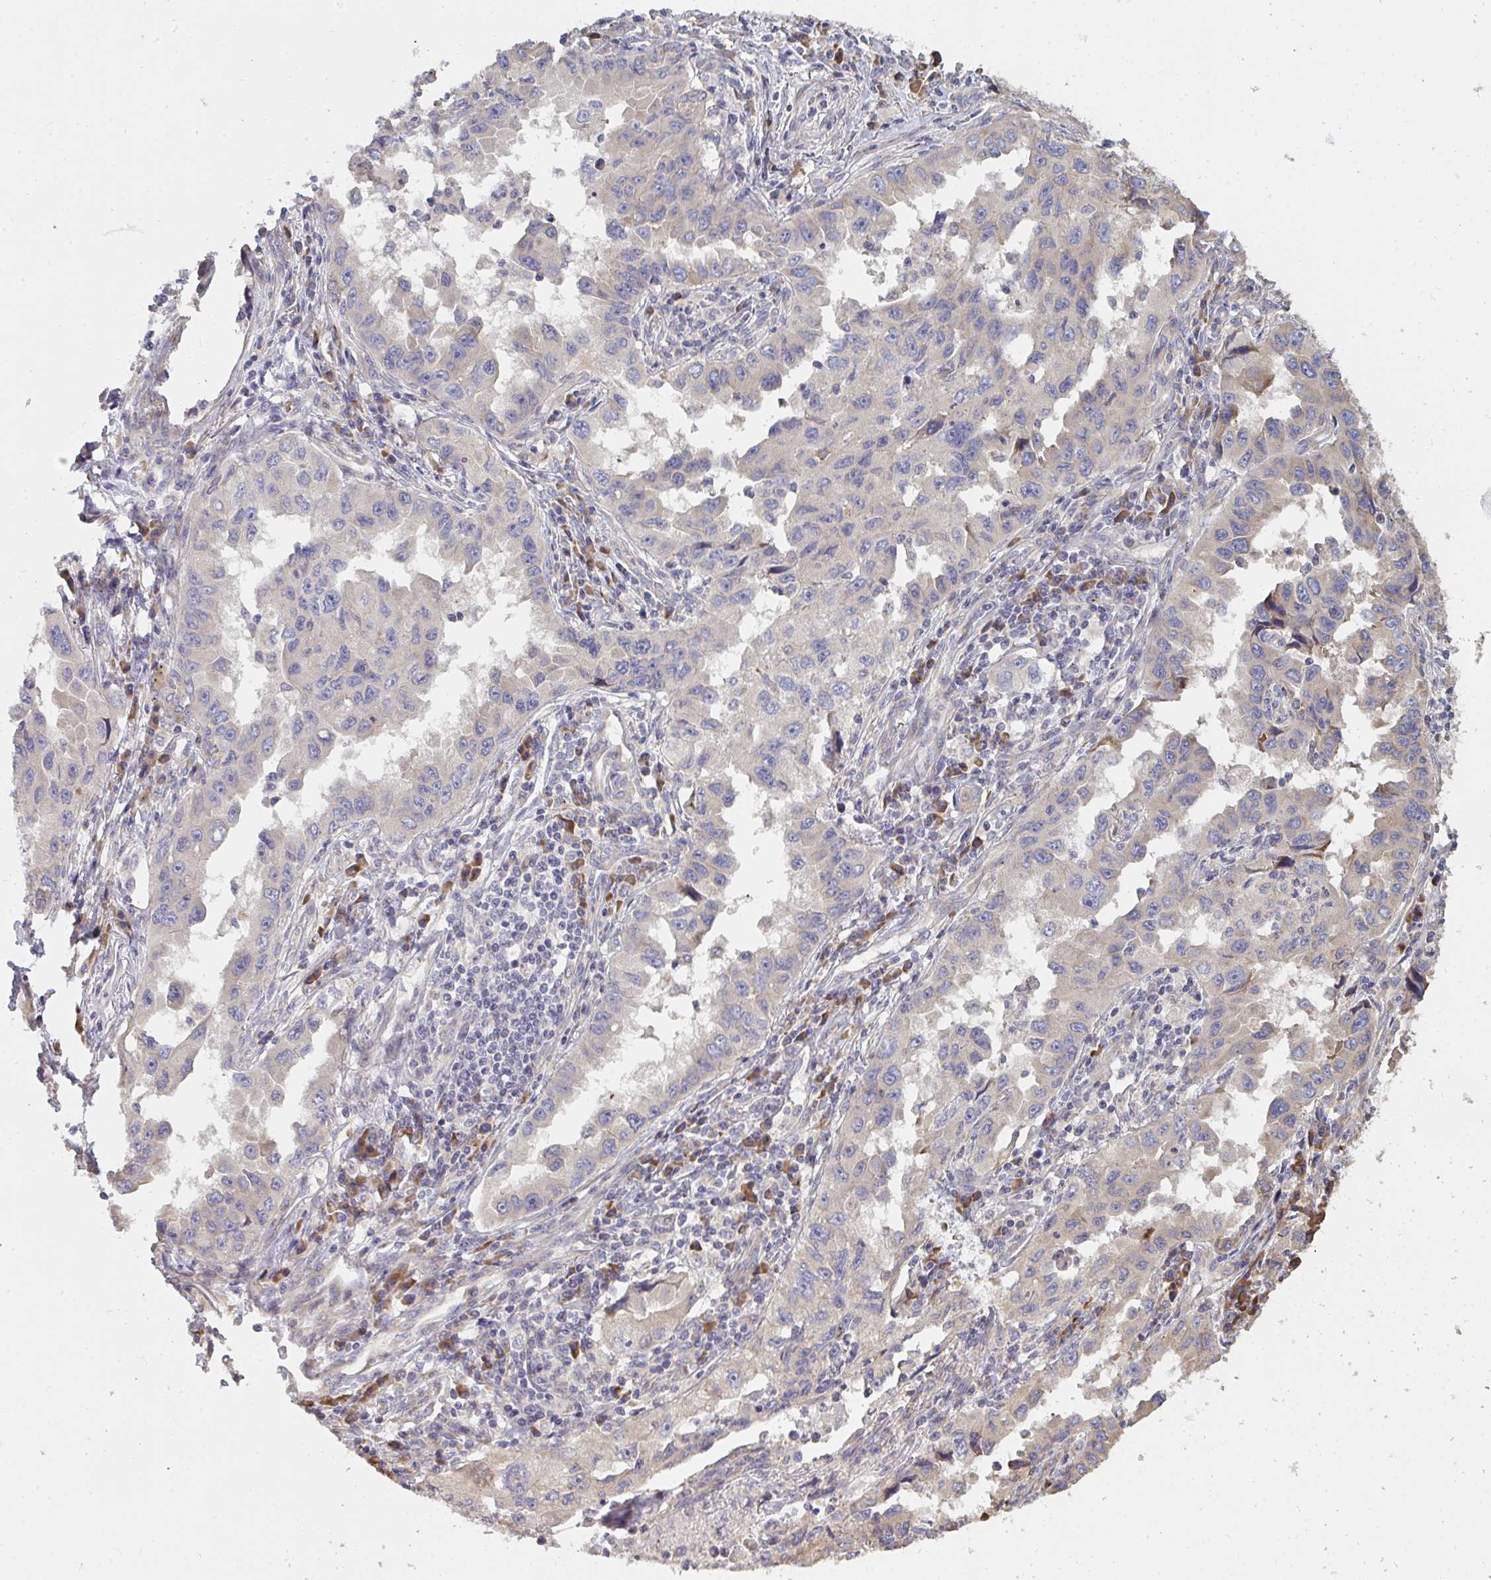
{"staining": {"intensity": "weak", "quantity": "<25%", "location": "cytoplasmic/membranous"}, "tissue": "lung cancer", "cell_type": "Tumor cells", "image_type": "cancer", "snomed": [{"axis": "morphology", "description": "Adenocarcinoma, NOS"}, {"axis": "topography", "description": "Lung"}], "caption": "The photomicrograph reveals no staining of tumor cells in lung adenocarcinoma. (IHC, brightfield microscopy, high magnification).", "gene": "ZFYVE28", "patient": {"sex": "female", "age": 73}}